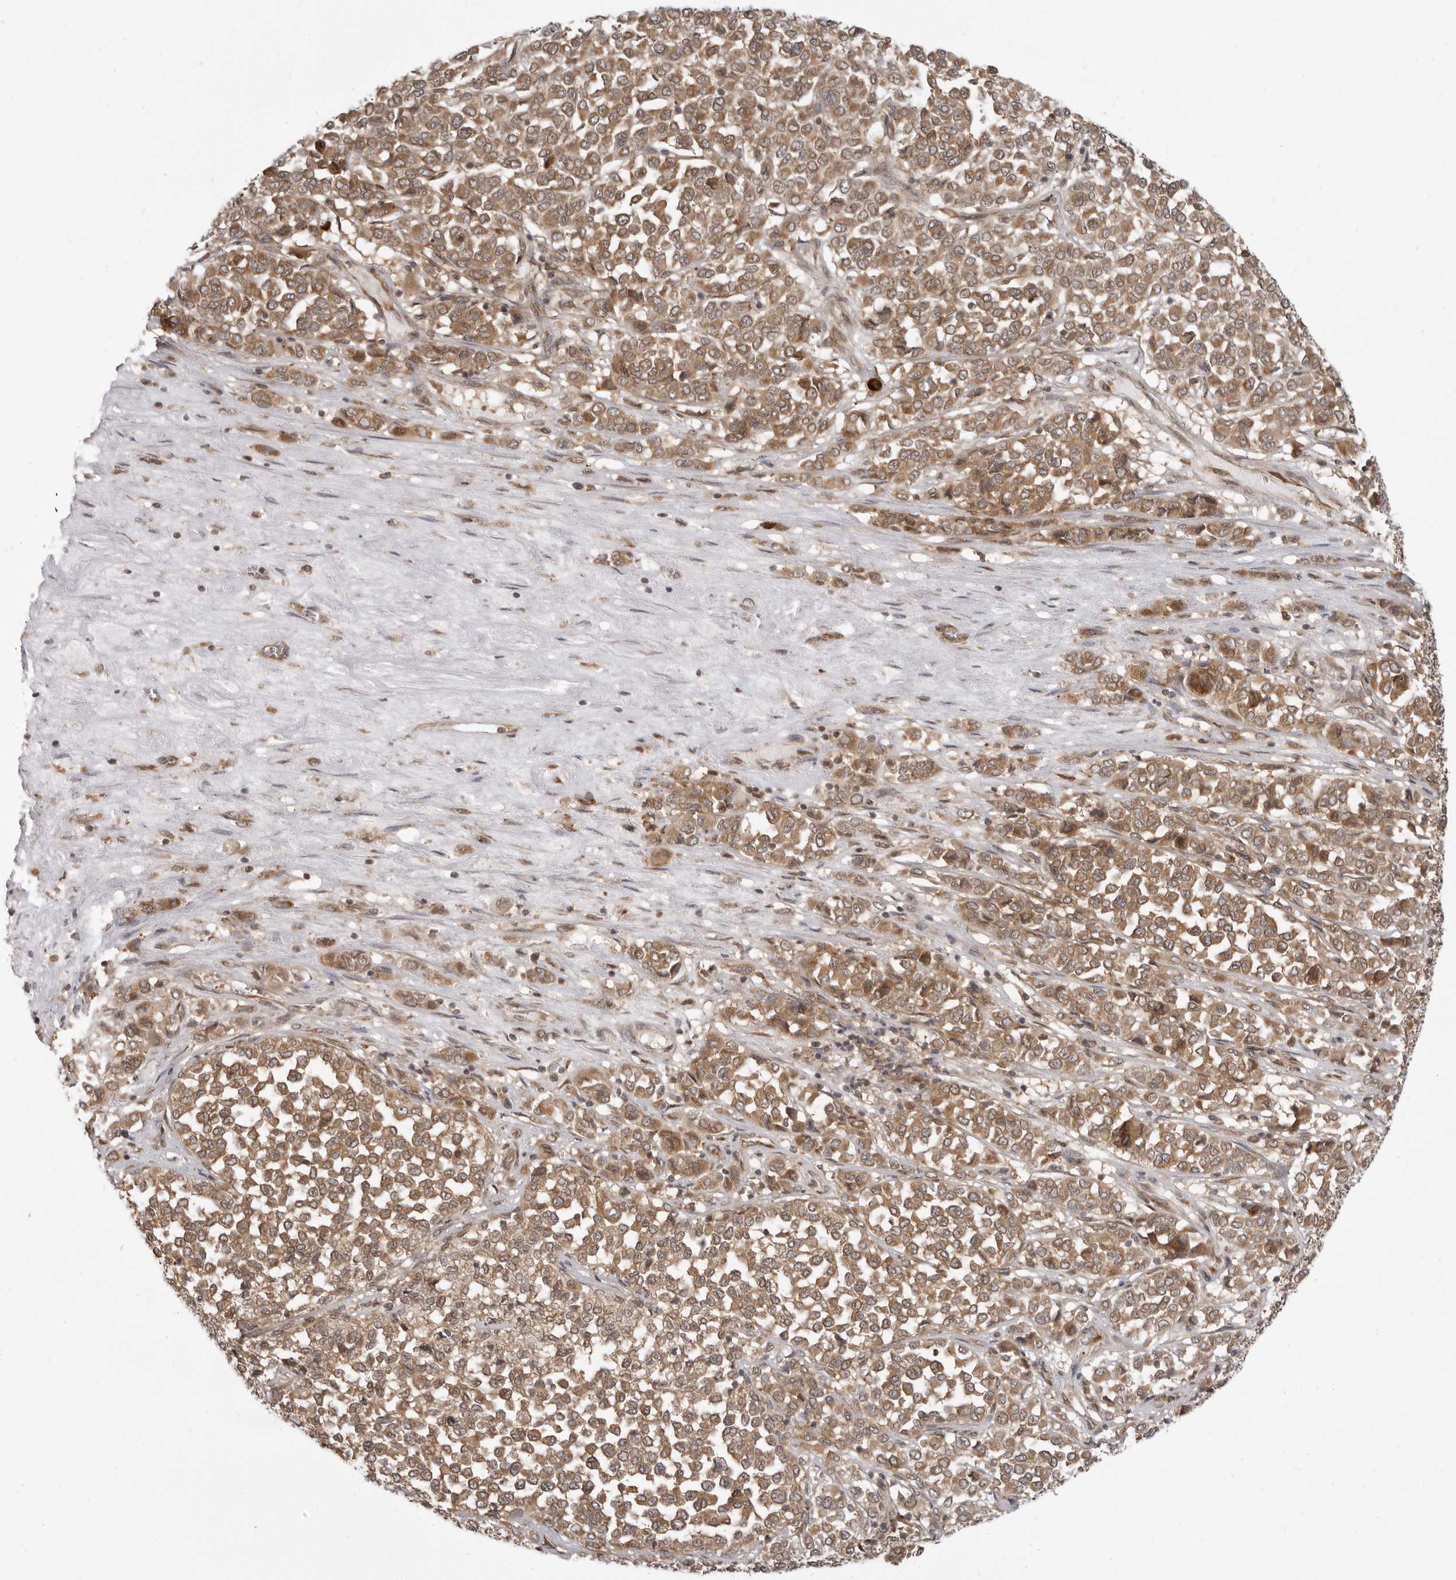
{"staining": {"intensity": "moderate", "quantity": ">75%", "location": "cytoplasmic/membranous"}, "tissue": "melanoma", "cell_type": "Tumor cells", "image_type": "cancer", "snomed": [{"axis": "morphology", "description": "Malignant melanoma, Metastatic site"}, {"axis": "topography", "description": "Pancreas"}], "caption": "Immunohistochemistry of melanoma exhibits medium levels of moderate cytoplasmic/membranous expression in approximately >75% of tumor cells.", "gene": "PRRC2A", "patient": {"sex": "female", "age": 30}}